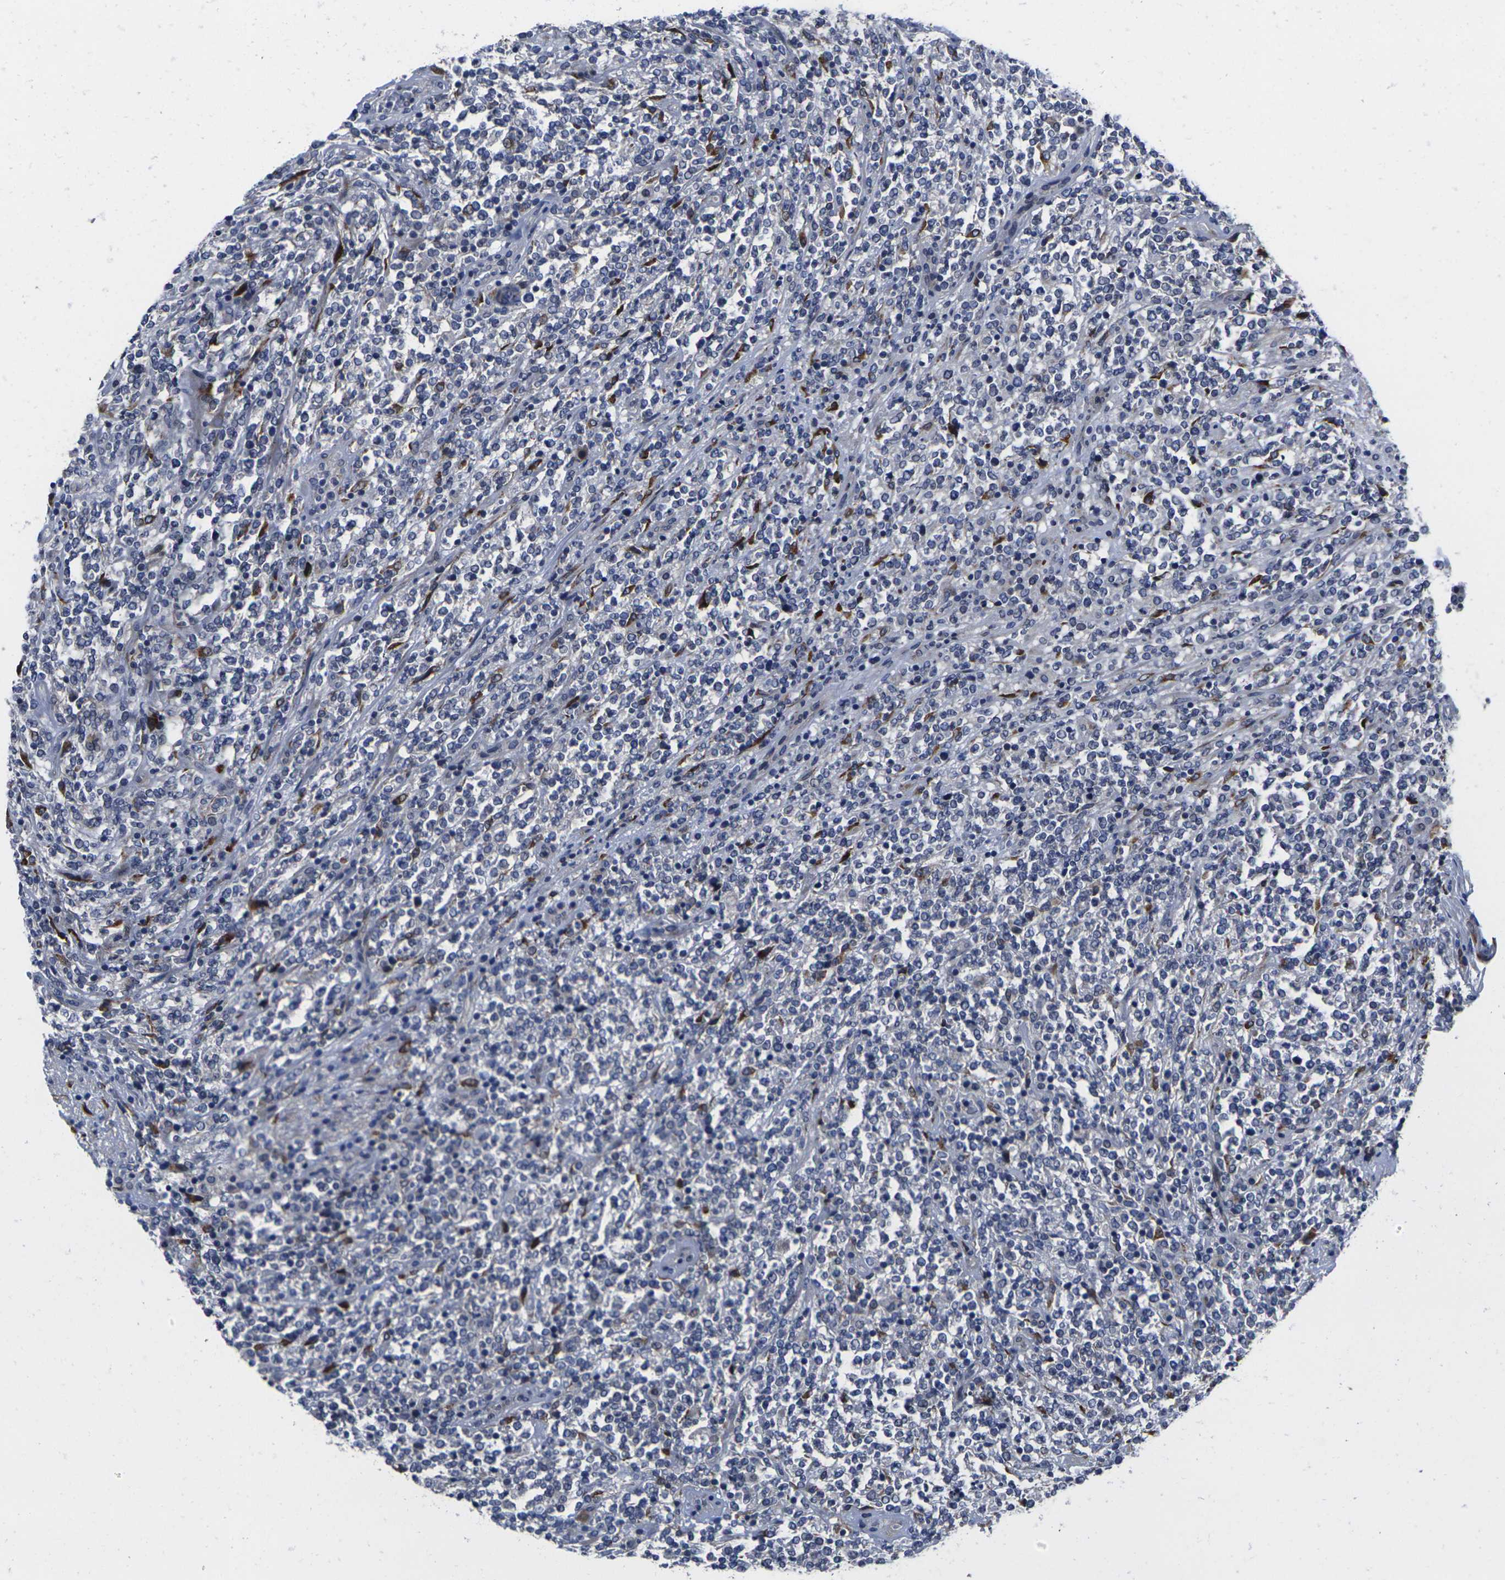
{"staining": {"intensity": "negative", "quantity": "none", "location": "none"}, "tissue": "lymphoma", "cell_type": "Tumor cells", "image_type": "cancer", "snomed": [{"axis": "morphology", "description": "Malignant lymphoma, non-Hodgkin's type, High grade"}, {"axis": "topography", "description": "Soft tissue"}], "caption": "A photomicrograph of human malignant lymphoma, non-Hodgkin's type (high-grade) is negative for staining in tumor cells.", "gene": "CYP2C8", "patient": {"sex": "male", "age": 18}}